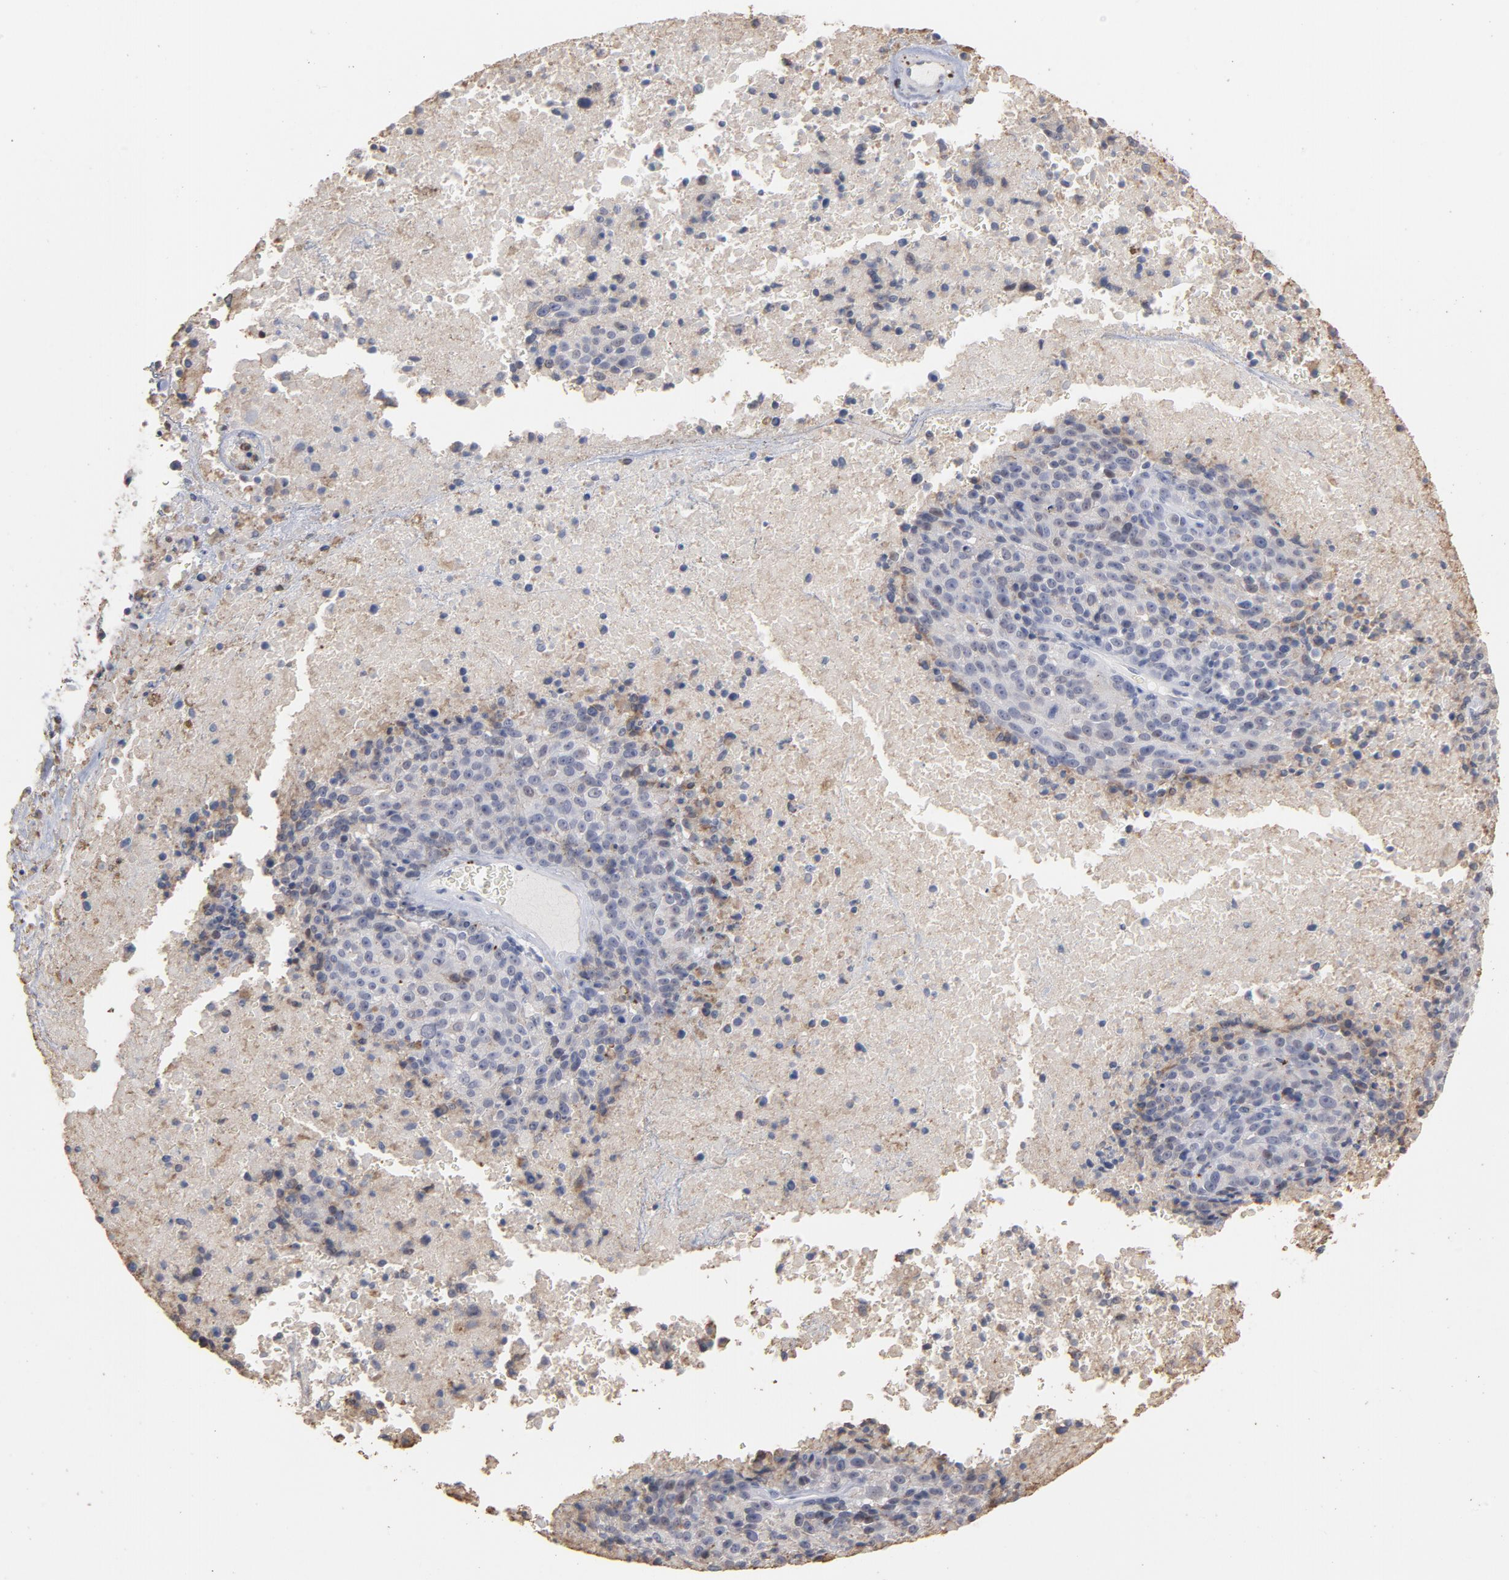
{"staining": {"intensity": "negative", "quantity": "none", "location": "none"}, "tissue": "melanoma", "cell_type": "Tumor cells", "image_type": "cancer", "snomed": [{"axis": "morphology", "description": "Malignant melanoma, Metastatic site"}, {"axis": "topography", "description": "Cerebral cortex"}], "caption": "Protein analysis of melanoma shows no significant expression in tumor cells.", "gene": "PNMA1", "patient": {"sex": "female", "age": 52}}